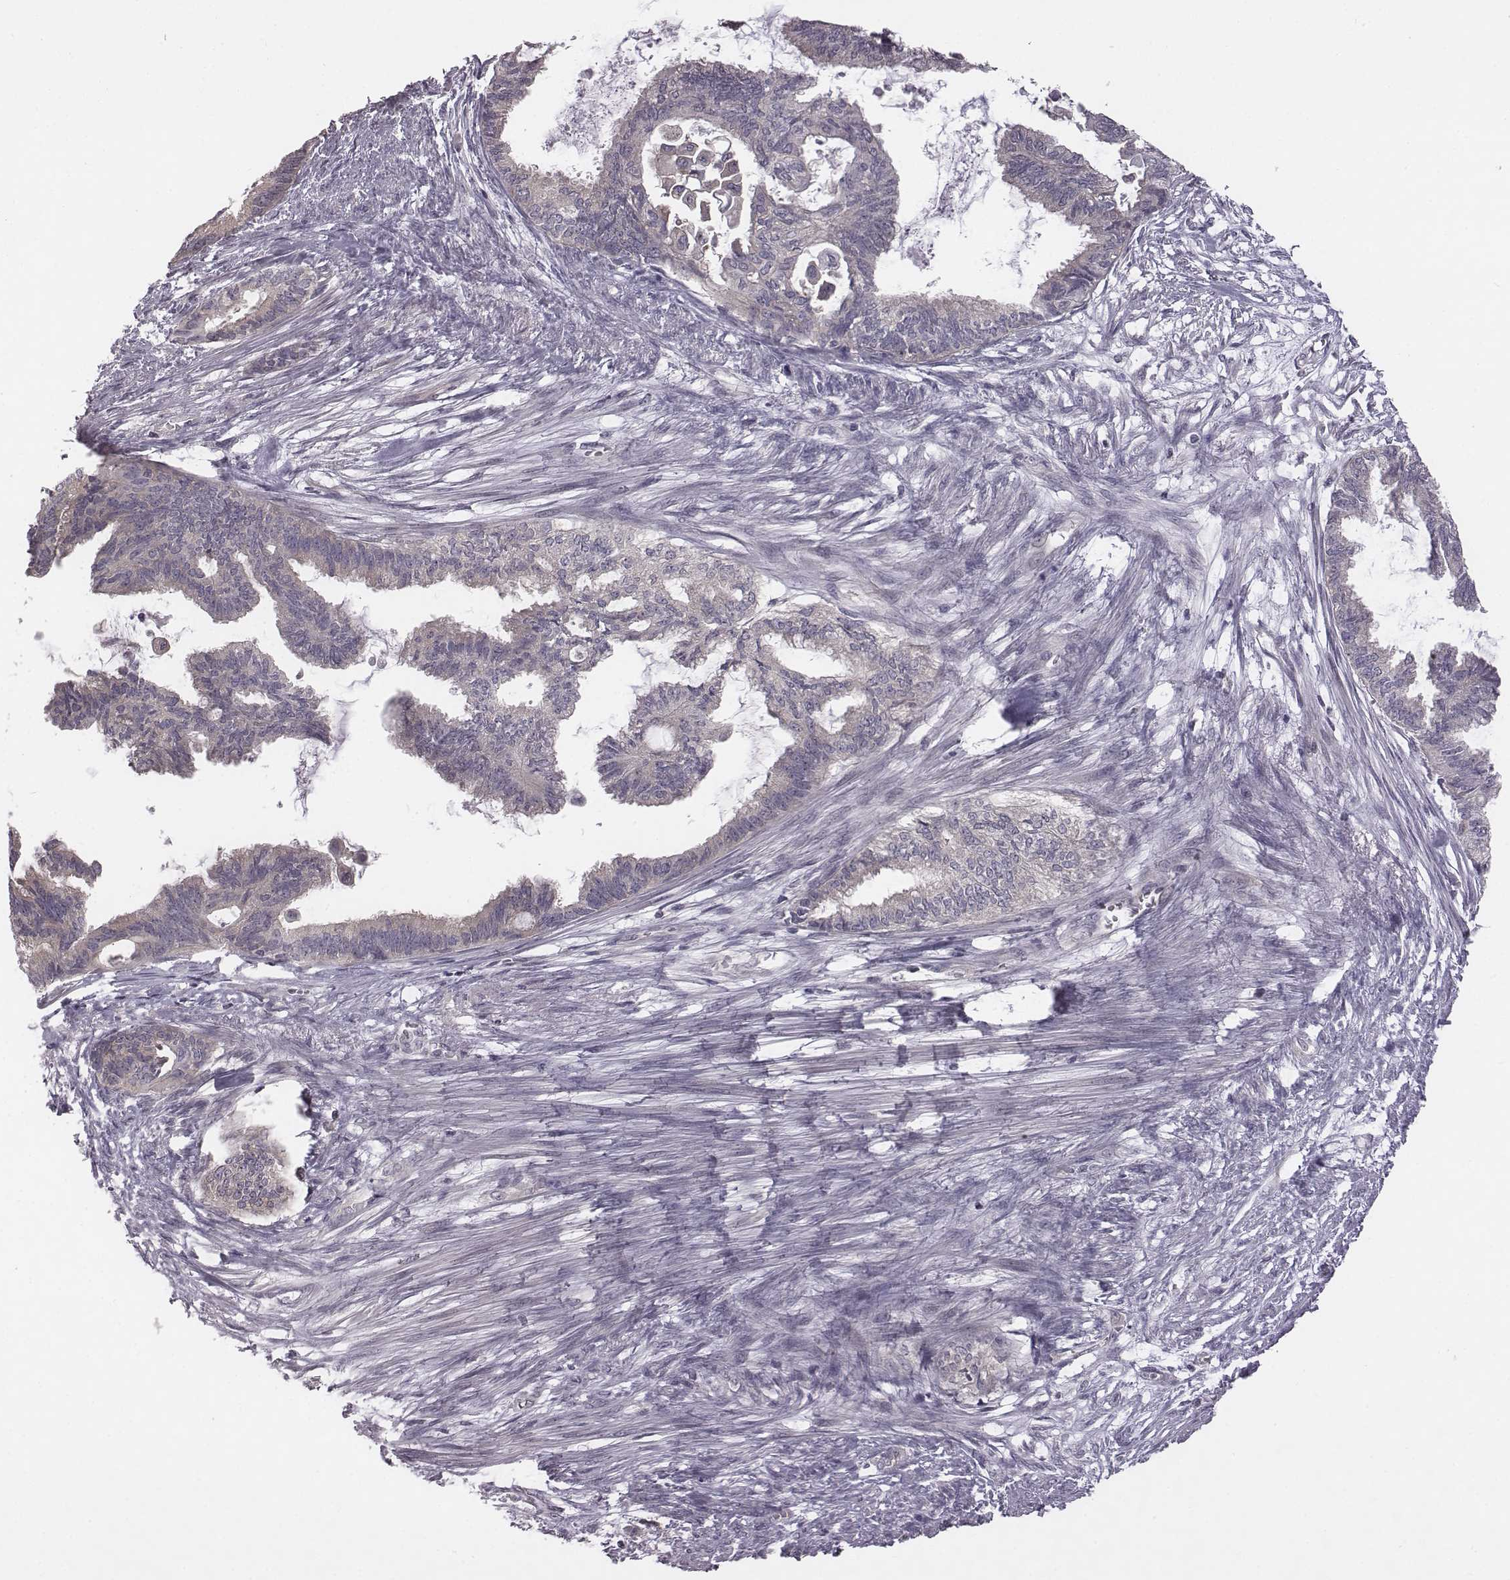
{"staining": {"intensity": "moderate", "quantity": "<25%", "location": "cytoplasmic/membranous"}, "tissue": "endometrial cancer", "cell_type": "Tumor cells", "image_type": "cancer", "snomed": [{"axis": "morphology", "description": "Adenocarcinoma, NOS"}, {"axis": "topography", "description": "Endometrium"}], "caption": "Endometrial adenocarcinoma stained with immunohistochemistry (IHC) displays moderate cytoplasmic/membranous positivity in about <25% of tumor cells. (Stains: DAB (3,3'-diaminobenzidine) in brown, nuclei in blue, Microscopy: brightfield microscopy at high magnification).", "gene": "BICDL1", "patient": {"sex": "female", "age": 86}}